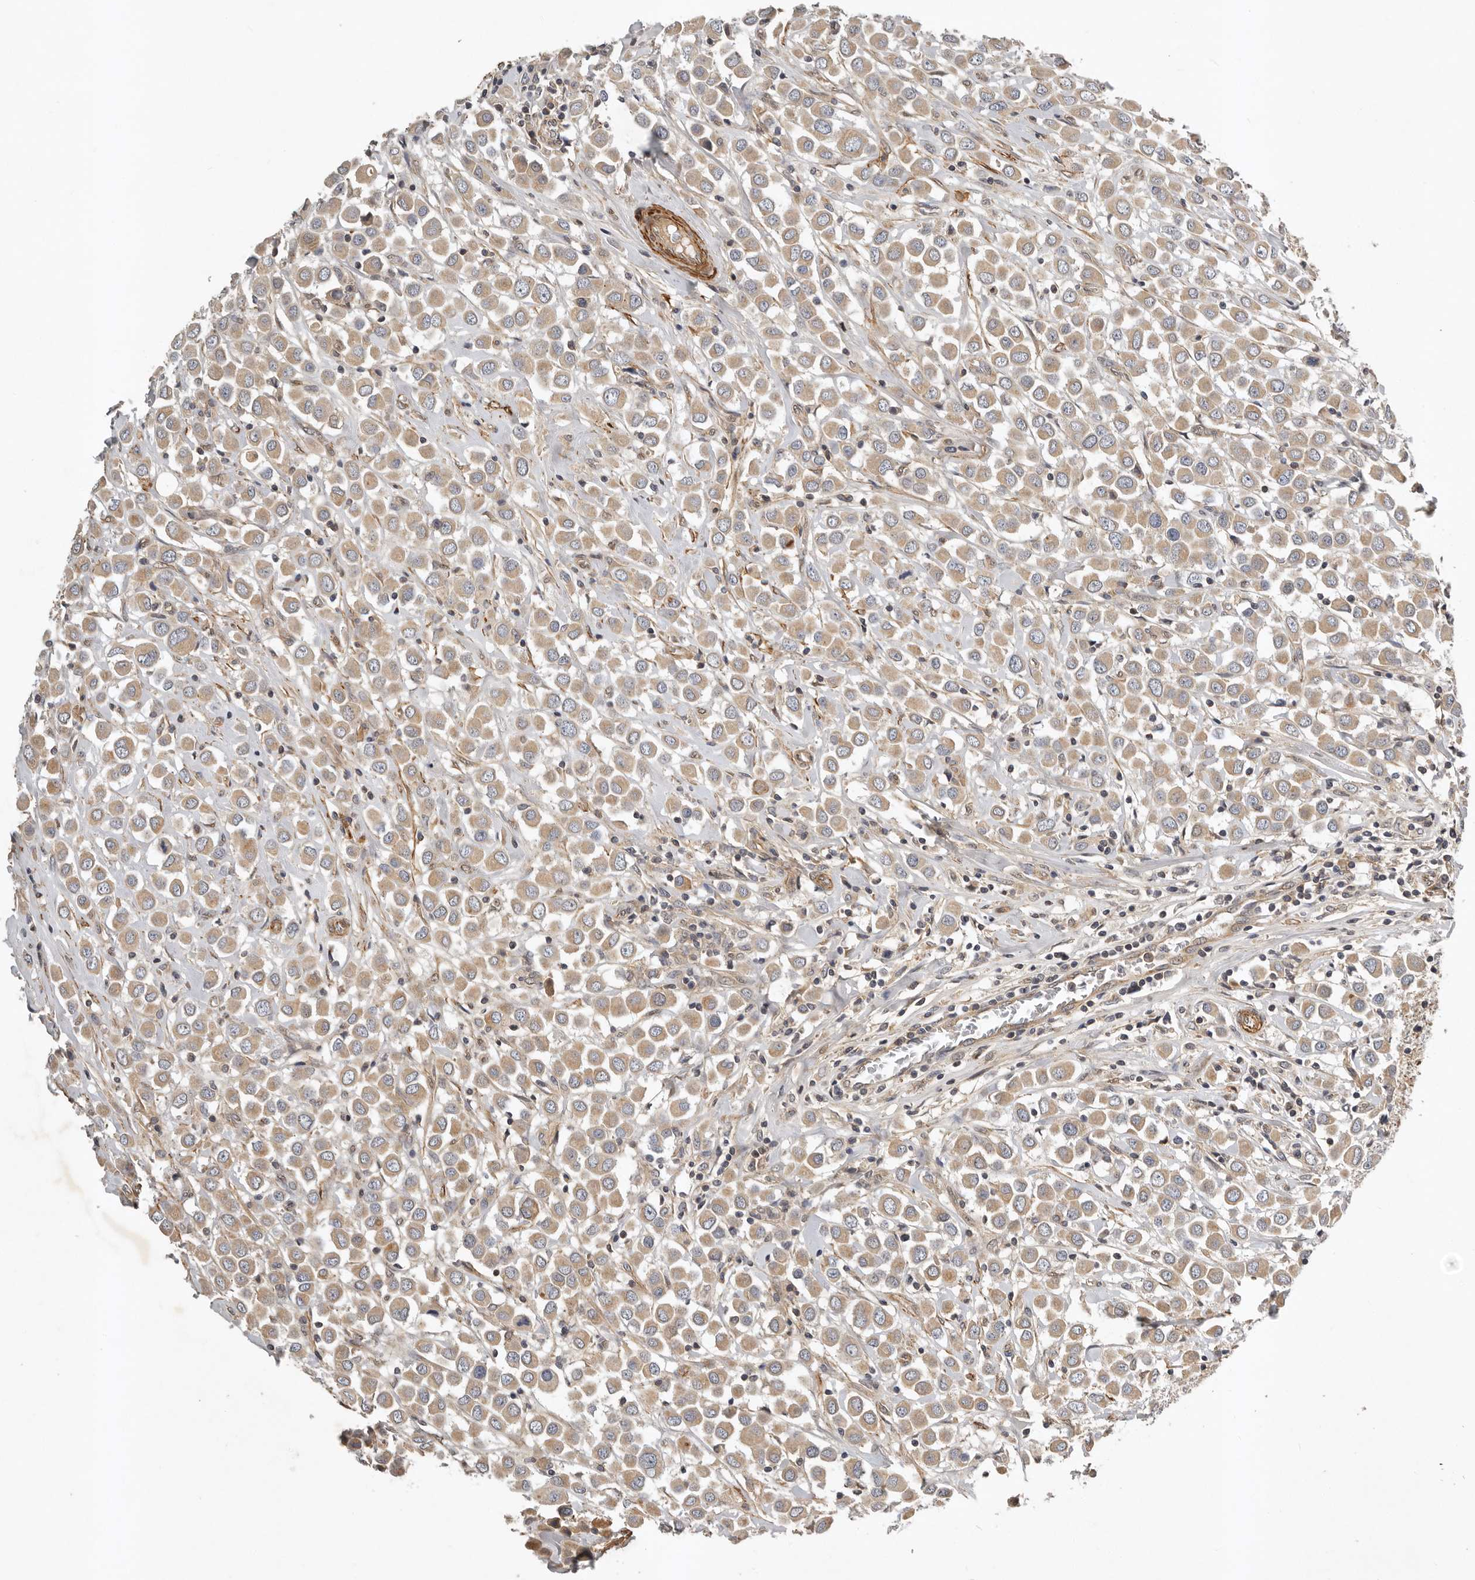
{"staining": {"intensity": "moderate", "quantity": ">75%", "location": "cytoplasmic/membranous"}, "tissue": "breast cancer", "cell_type": "Tumor cells", "image_type": "cancer", "snomed": [{"axis": "morphology", "description": "Duct carcinoma"}, {"axis": "topography", "description": "Breast"}], "caption": "Breast cancer stained with IHC demonstrates moderate cytoplasmic/membranous expression in about >75% of tumor cells.", "gene": "RNF157", "patient": {"sex": "female", "age": 61}}